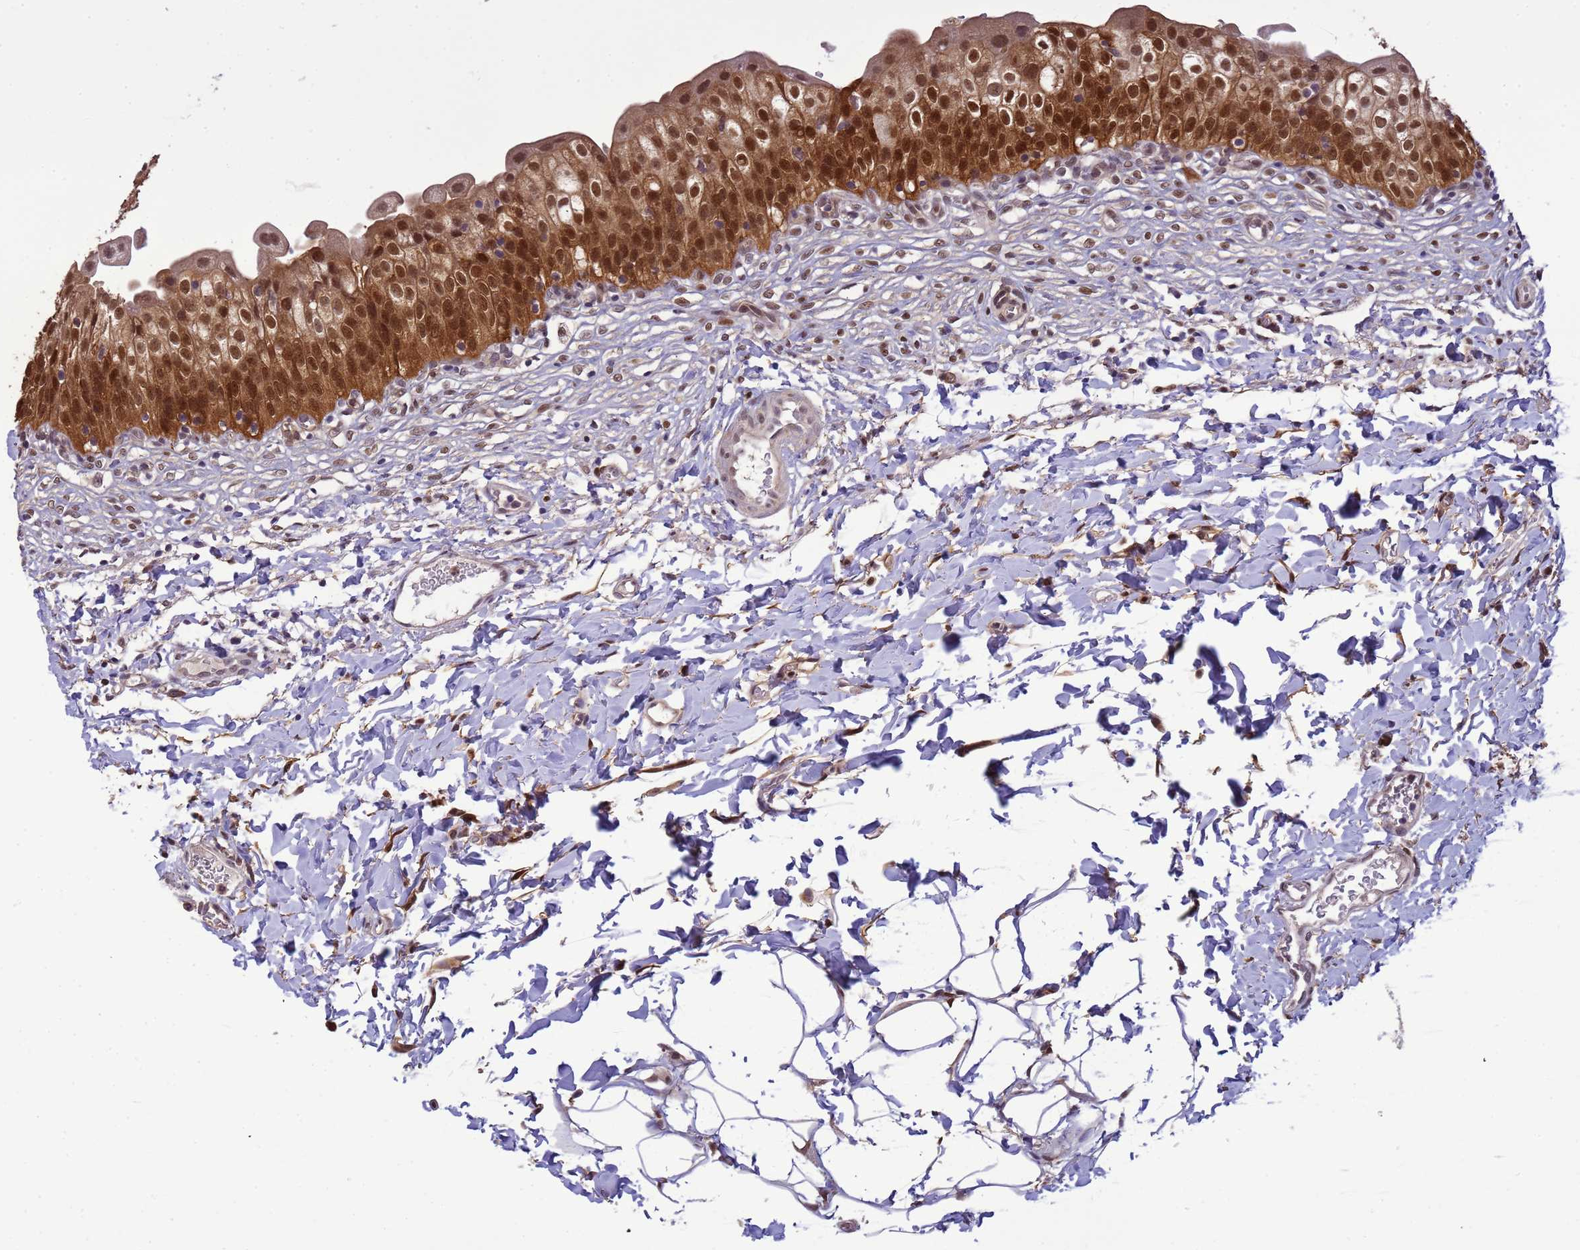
{"staining": {"intensity": "strong", "quantity": ">75%", "location": "cytoplasmic/membranous,nuclear"}, "tissue": "urinary bladder", "cell_type": "Urothelial cells", "image_type": "normal", "snomed": [{"axis": "morphology", "description": "Normal tissue, NOS"}, {"axis": "topography", "description": "Urinary bladder"}], "caption": "Immunohistochemistry (DAB) staining of unremarkable human urinary bladder reveals strong cytoplasmic/membranous,nuclear protein expression in about >75% of urothelial cells. Immunohistochemistry (ihc) stains the protein of interest in brown and the nuclei are stained blue.", "gene": "ZBTB5", "patient": {"sex": "male", "age": 55}}